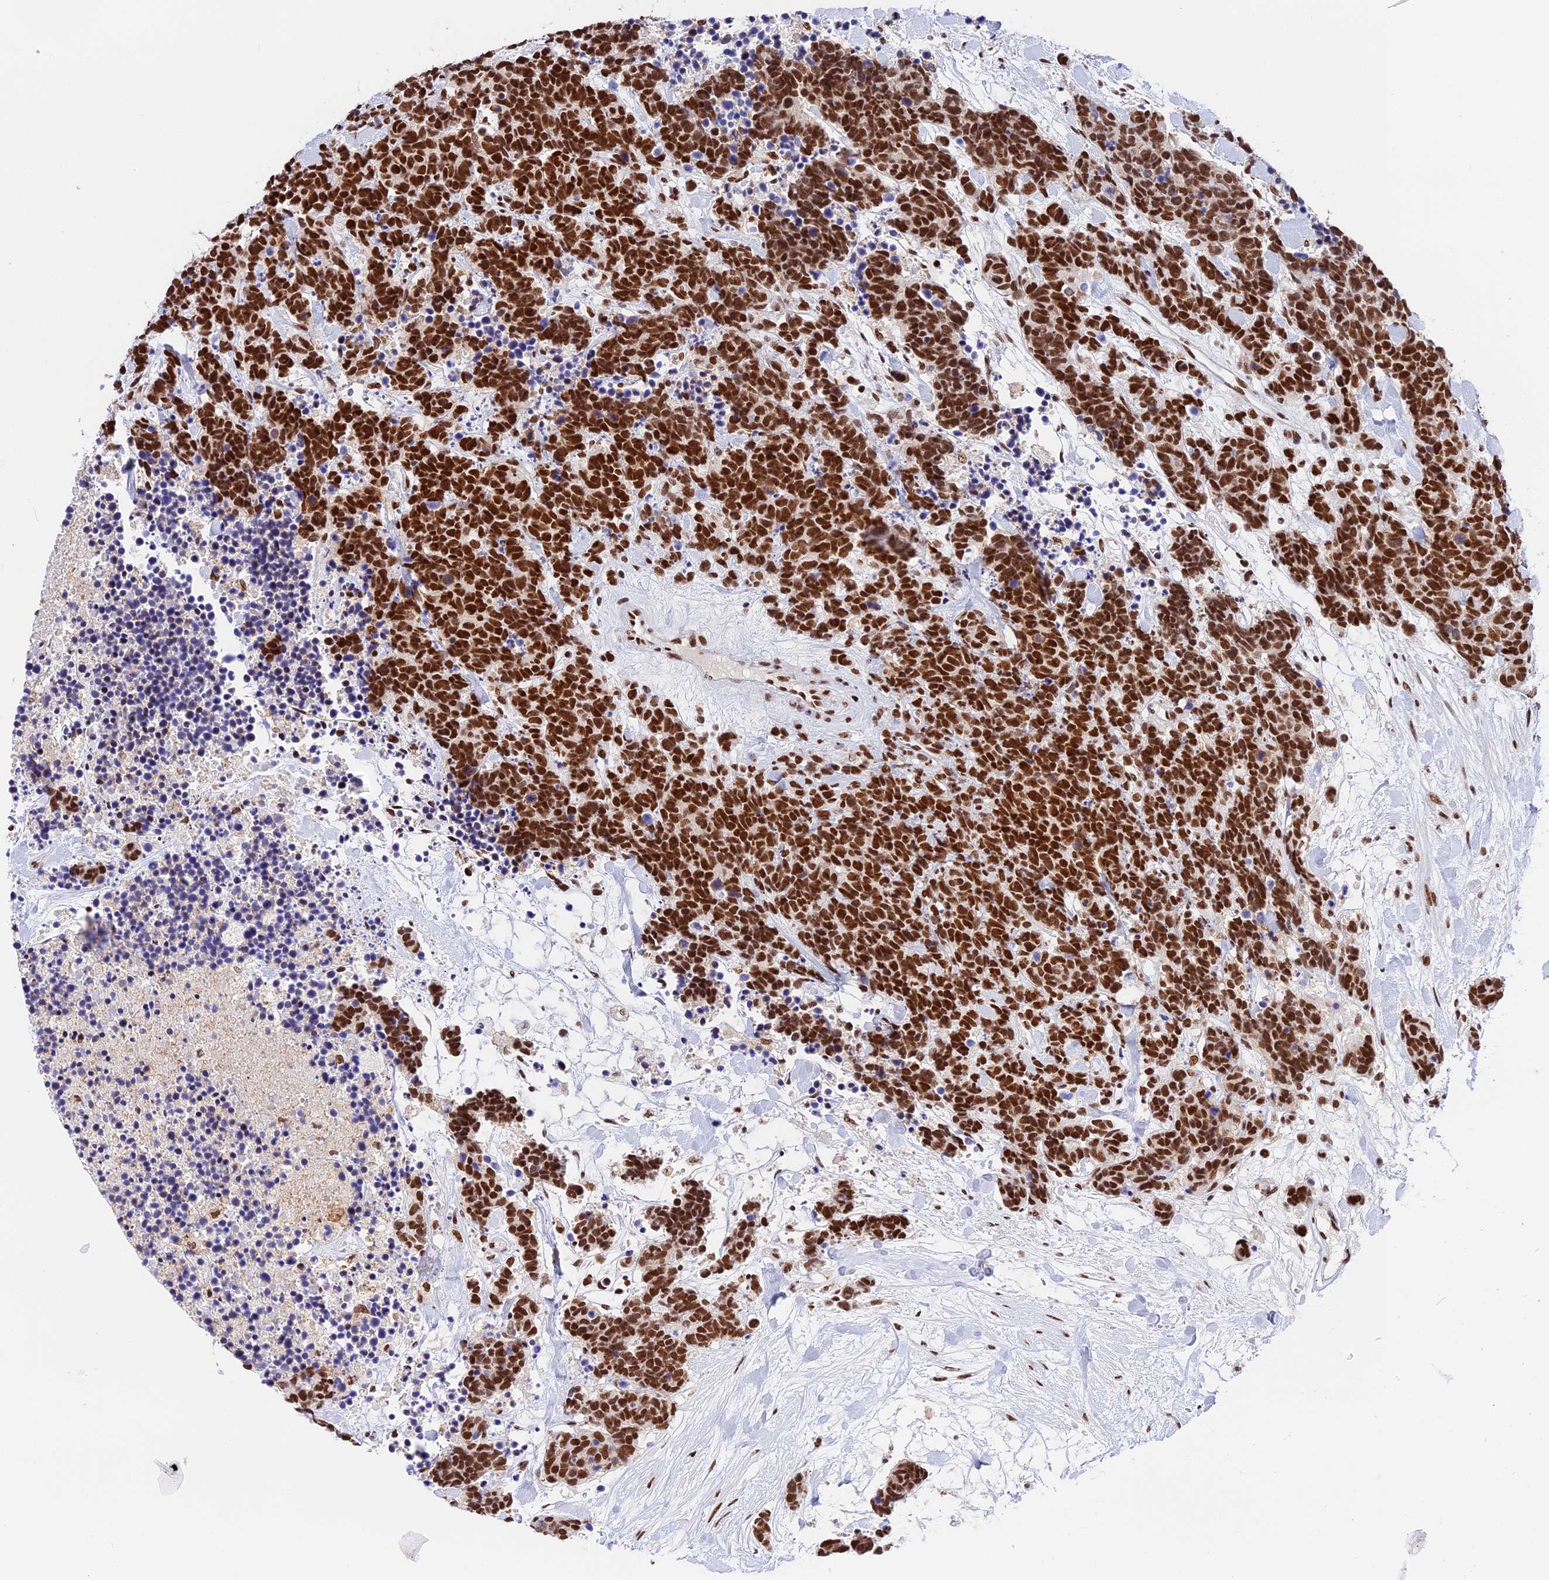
{"staining": {"intensity": "strong", "quantity": ">75%", "location": "nuclear"}, "tissue": "carcinoid", "cell_type": "Tumor cells", "image_type": "cancer", "snomed": [{"axis": "morphology", "description": "Carcinoma, NOS"}, {"axis": "morphology", "description": "Carcinoid, malignant, NOS"}, {"axis": "topography", "description": "Prostate"}], "caption": "This photomicrograph demonstrates IHC staining of human carcinoid, with high strong nuclear staining in approximately >75% of tumor cells.", "gene": "SBNO1", "patient": {"sex": "male", "age": 57}}